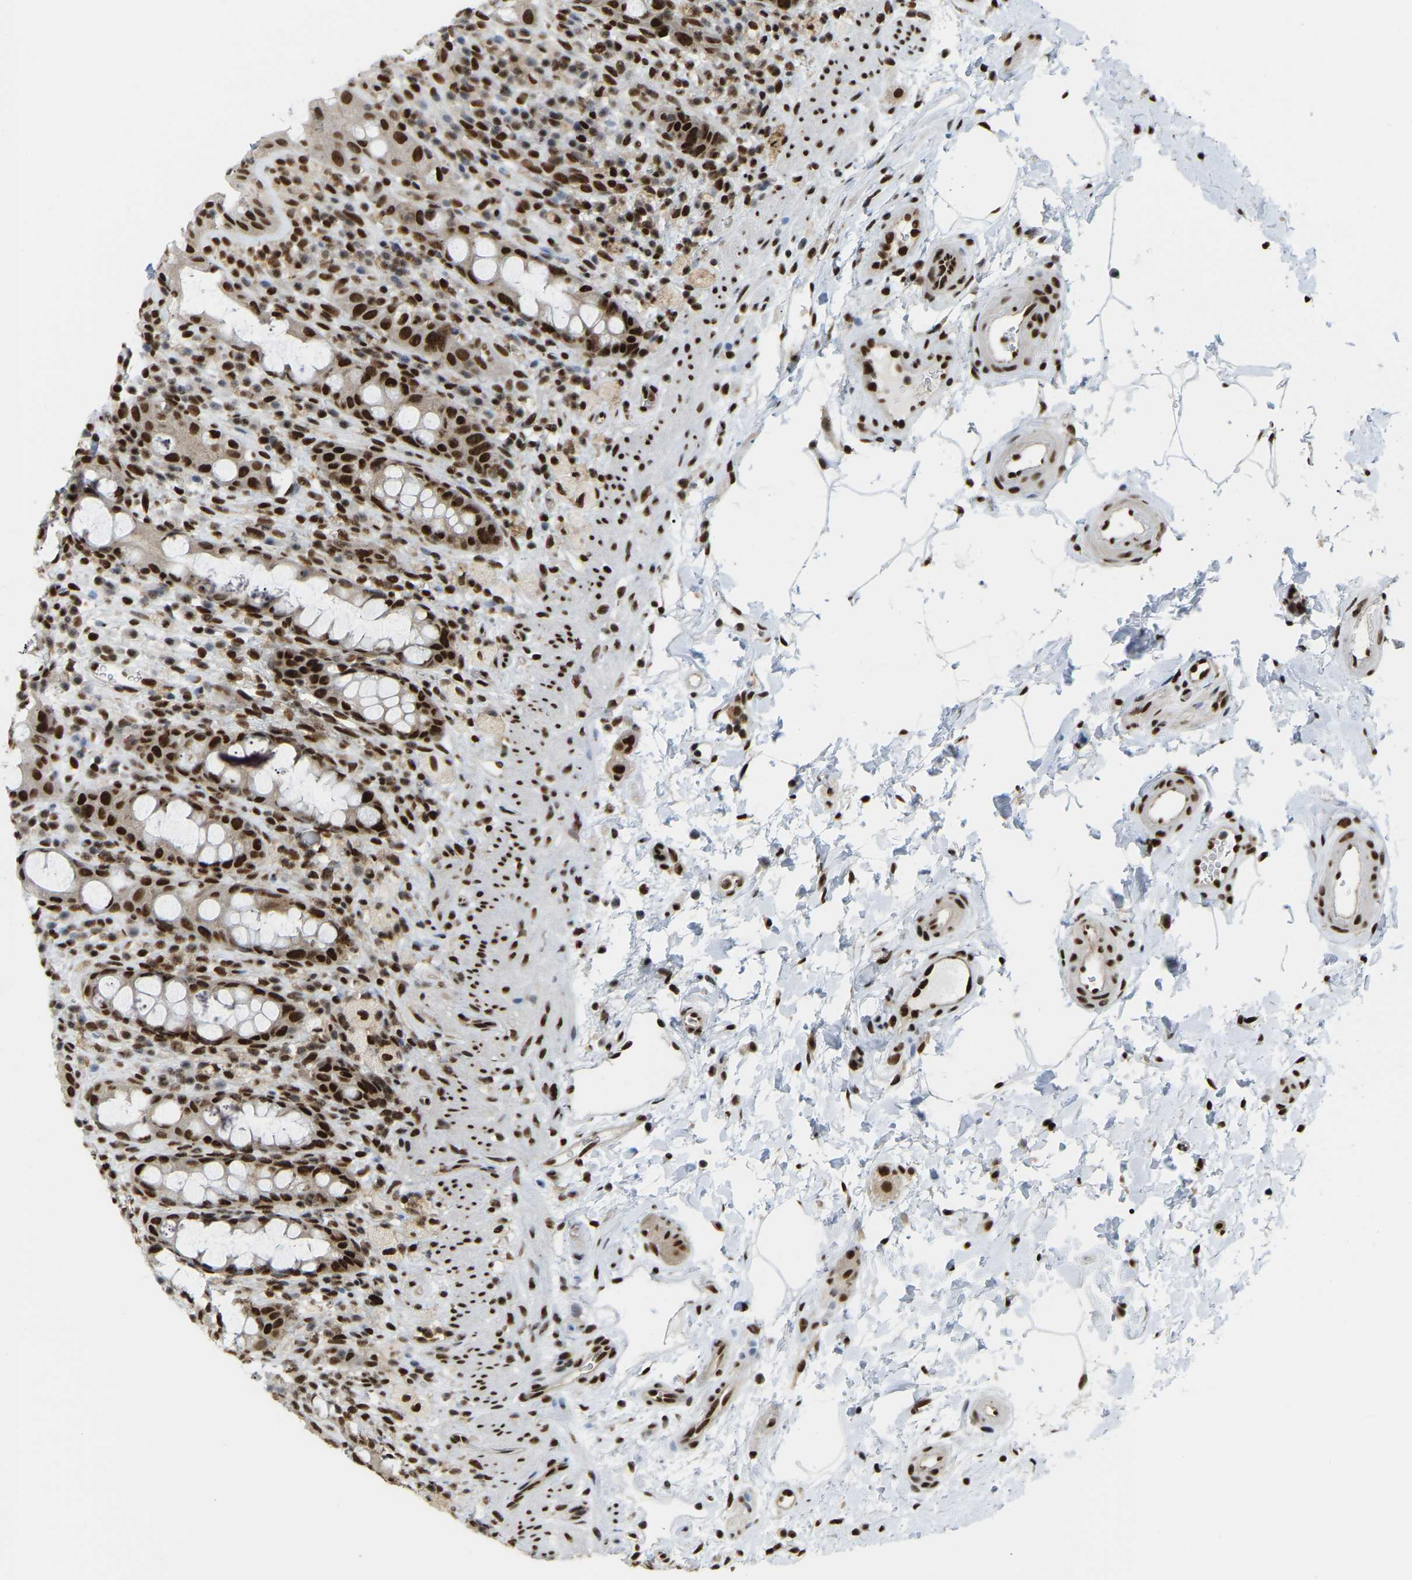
{"staining": {"intensity": "strong", "quantity": ">75%", "location": "nuclear"}, "tissue": "rectum", "cell_type": "Glandular cells", "image_type": "normal", "snomed": [{"axis": "morphology", "description": "Normal tissue, NOS"}, {"axis": "topography", "description": "Rectum"}], "caption": "About >75% of glandular cells in normal human rectum demonstrate strong nuclear protein staining as visualized by brown immunohistochemical staining.", "gene": "NUMA1", "patient": {"sex": "male", "age": 44}}